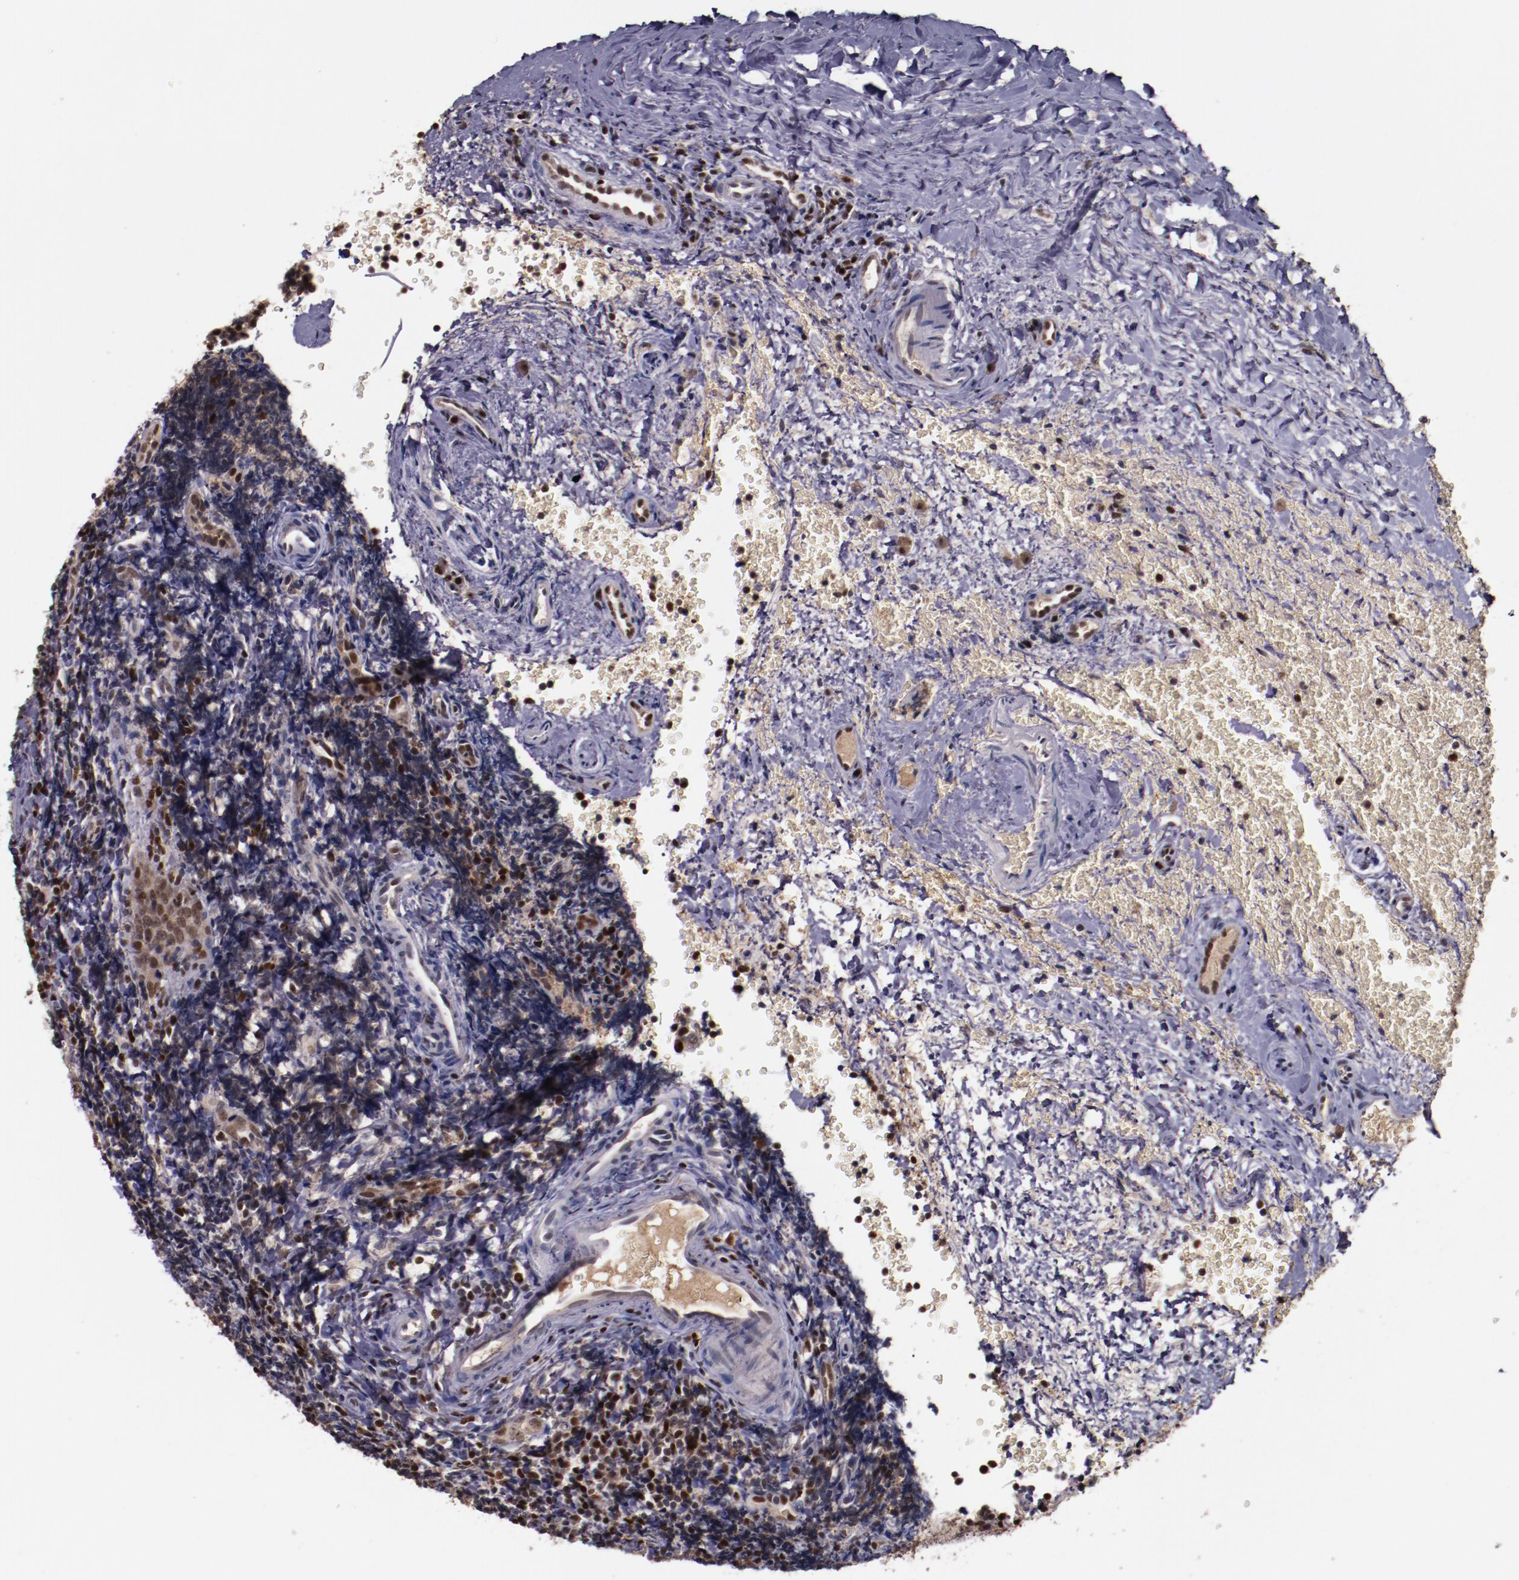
{"staining": {"intensity": "strong", "quantity": "25%-75%", "location": "nuclear"}, "tissue": "tonsil", "cell_type": "Non-germinal center cells", "image_type": "normal", "snomed": [{"axis": "morphology", "description": "Normal tissue, NOS"}, {"axis": "topography", "description": "Tonsil"}], "caption": "IHC micrograph of normal human tonsil stained for a protein (brown), which shows high levels of strong nuclear staining in approximately 25%-75% of non-germinal center cells.", "gene": "CHEK2", "patient": {"sex": "male", "age": 20}}